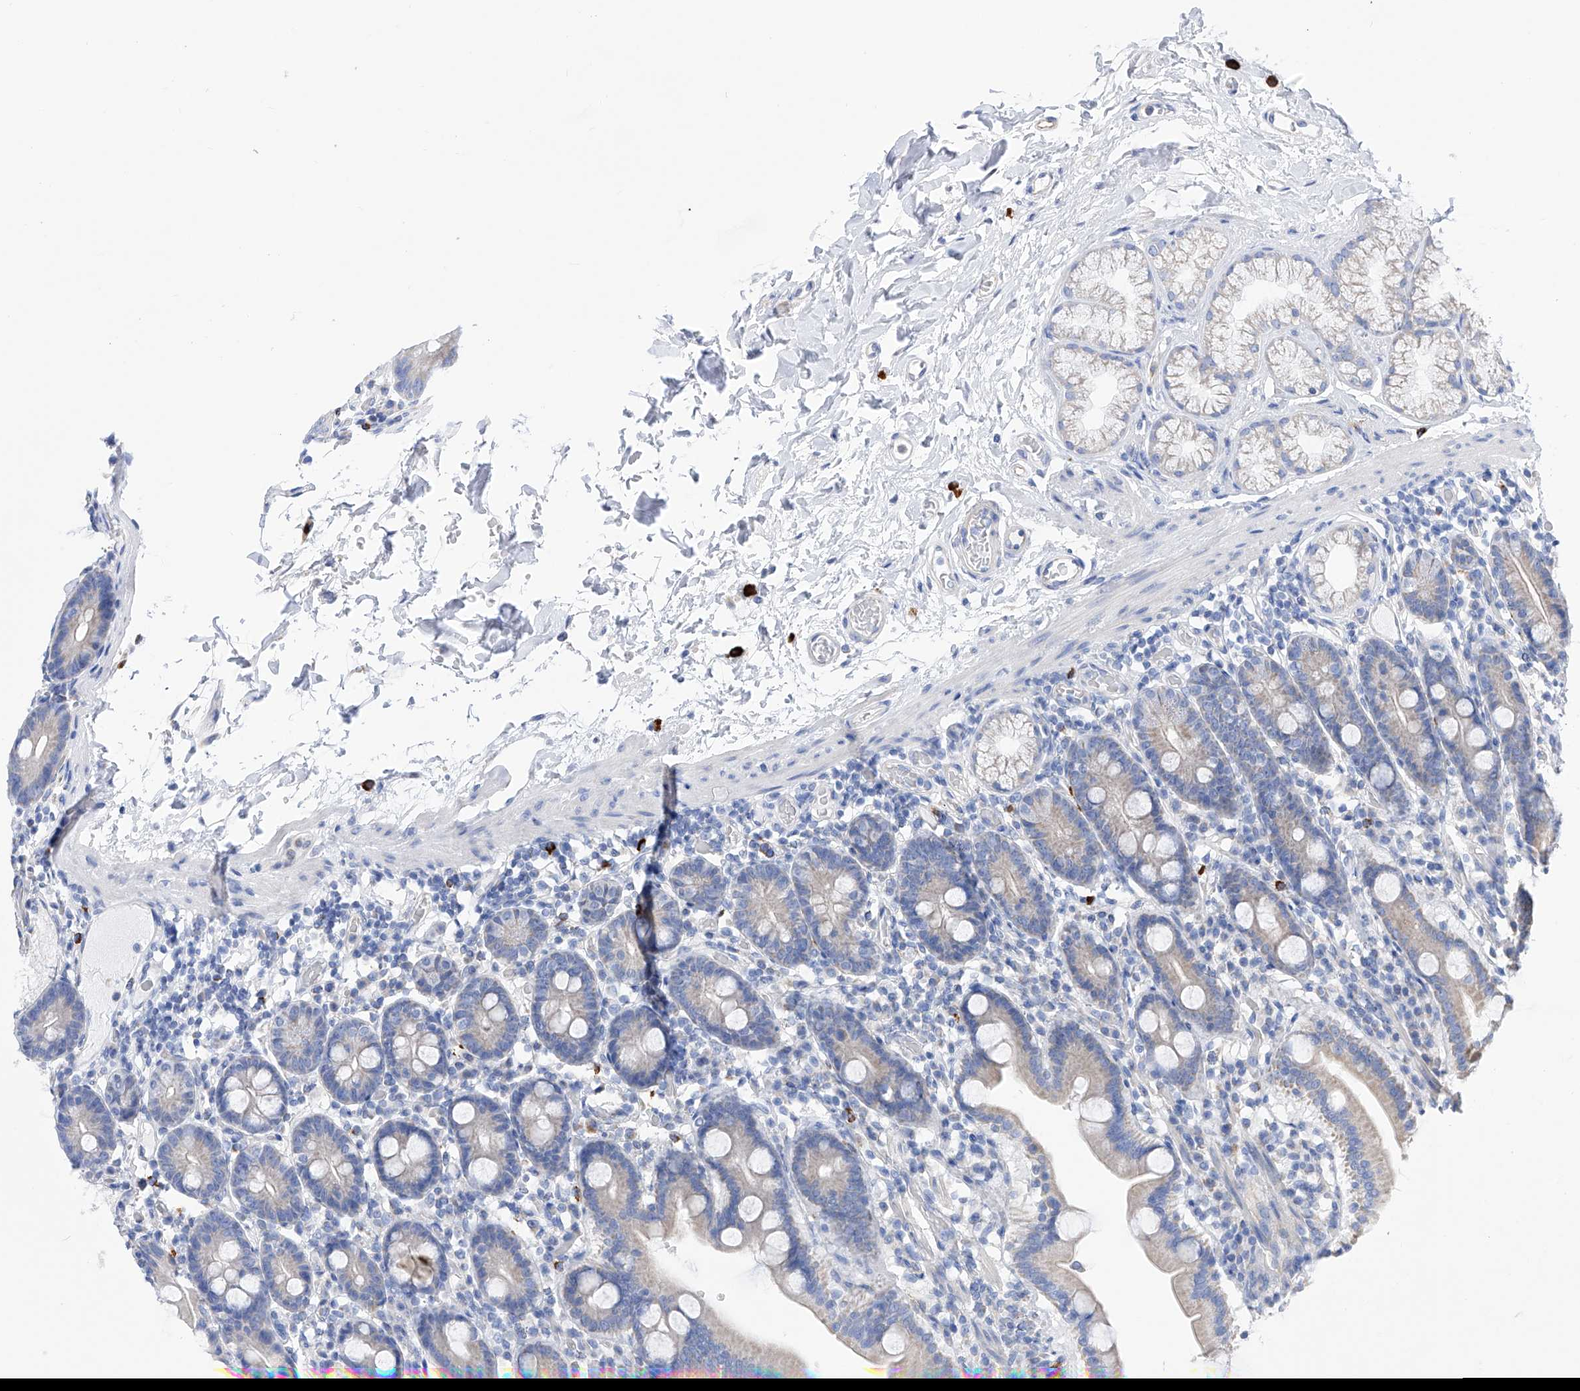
{"staining": {"intensity": "negative", "quantity": "none", "location": "none"}, "tissue": "duodenum", "cell_type": "Glandular cells", "image_type": "normal", "snomed": [{"axis": "morphology", "description": "Normal tissue, NOS"}, {"axis": "topography", "description": "Duodenum"}], "caption": "A high-resolution micrograph shows immunohistochemistry staining of unremarkable duodenum, which exhibits no significant positivity in glandular cells. (Immunohistochemistry, brightfield microscopy, high magnification).", "gene": "FLG", "patient": {"sex": "male", "age": 55}}